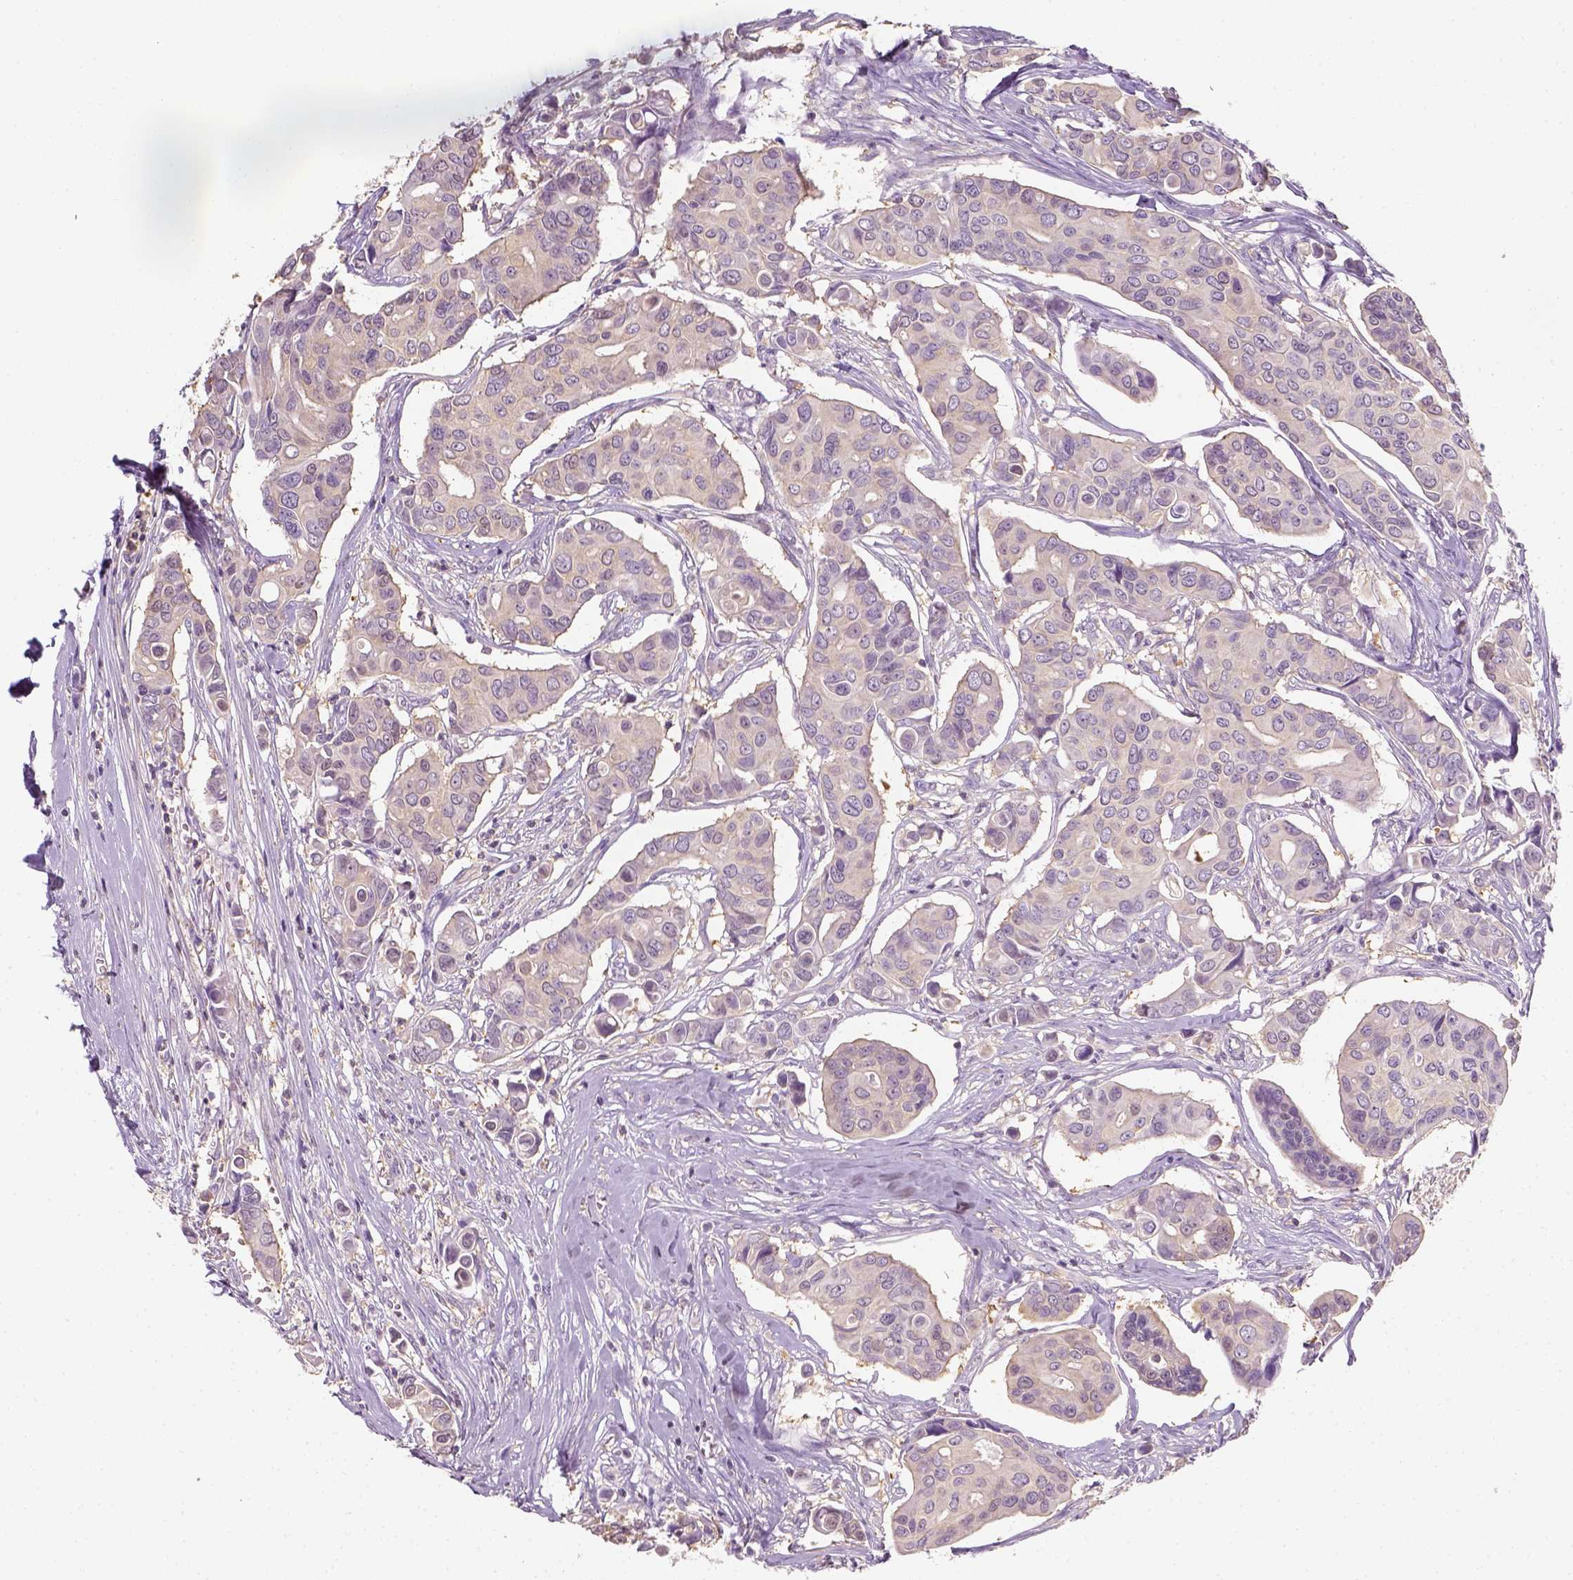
{"staining": {"intensity": "negative", "quantity": "none", "location": "none"}, "tissue": "breast cancer", "cell_type": "Tumor cells", "image_type": "cancer", "snomed": [{"axis": "morphology", "description": "Duct carcinoma"}, {"axis": "topography", "description": "Breast"}], "caption": "Breast cancer (invasive ductal carcinoma) was stained to show a protein in brown. There is no significant expression in tumor cells.", "gene": "EPHB1", "patient": {"sex": "female", "age": 54}}